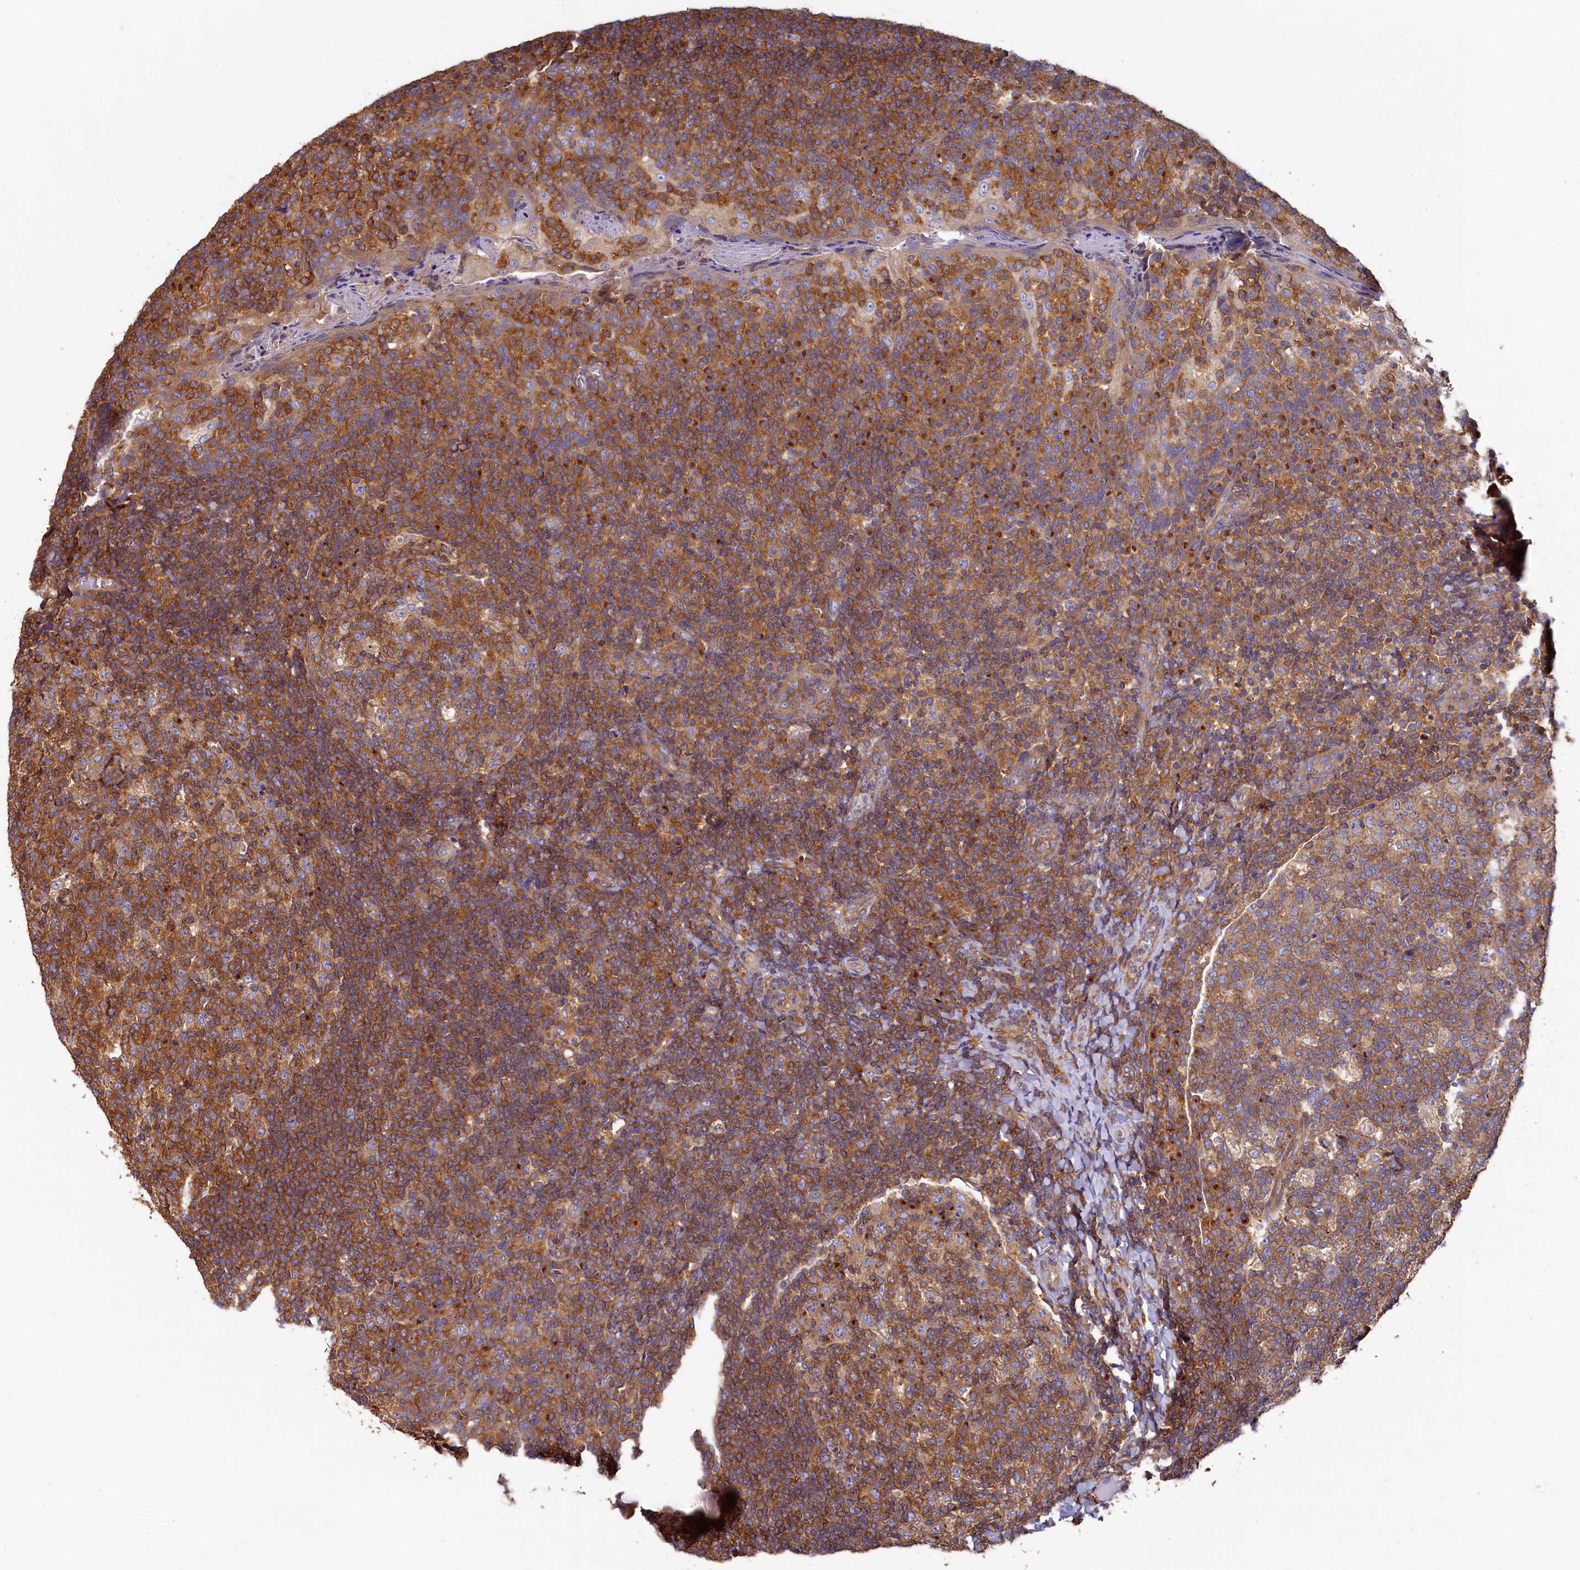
{"staining": {"intensity": "moderate", "quantity": ">75%", "location": "cytoplasmic/membranous"}, "tissue": "tonsil", "cell_type": "Germinal center cells", "image_type": "normal", "snomed": [{"axis": "morphology", "description": "Normal tissue, NOS"}, {"axis": "topography", "description": "Tonsil"}], "caption": "This micrograph exhibits IHC staining of unremarkable human tonsil, with medium moderate cytoplasmic/membranous staining in about >75% of germinal center cells.", "gene": "PPIP5K1", "patient": {"sex": "female", "age": 19}}